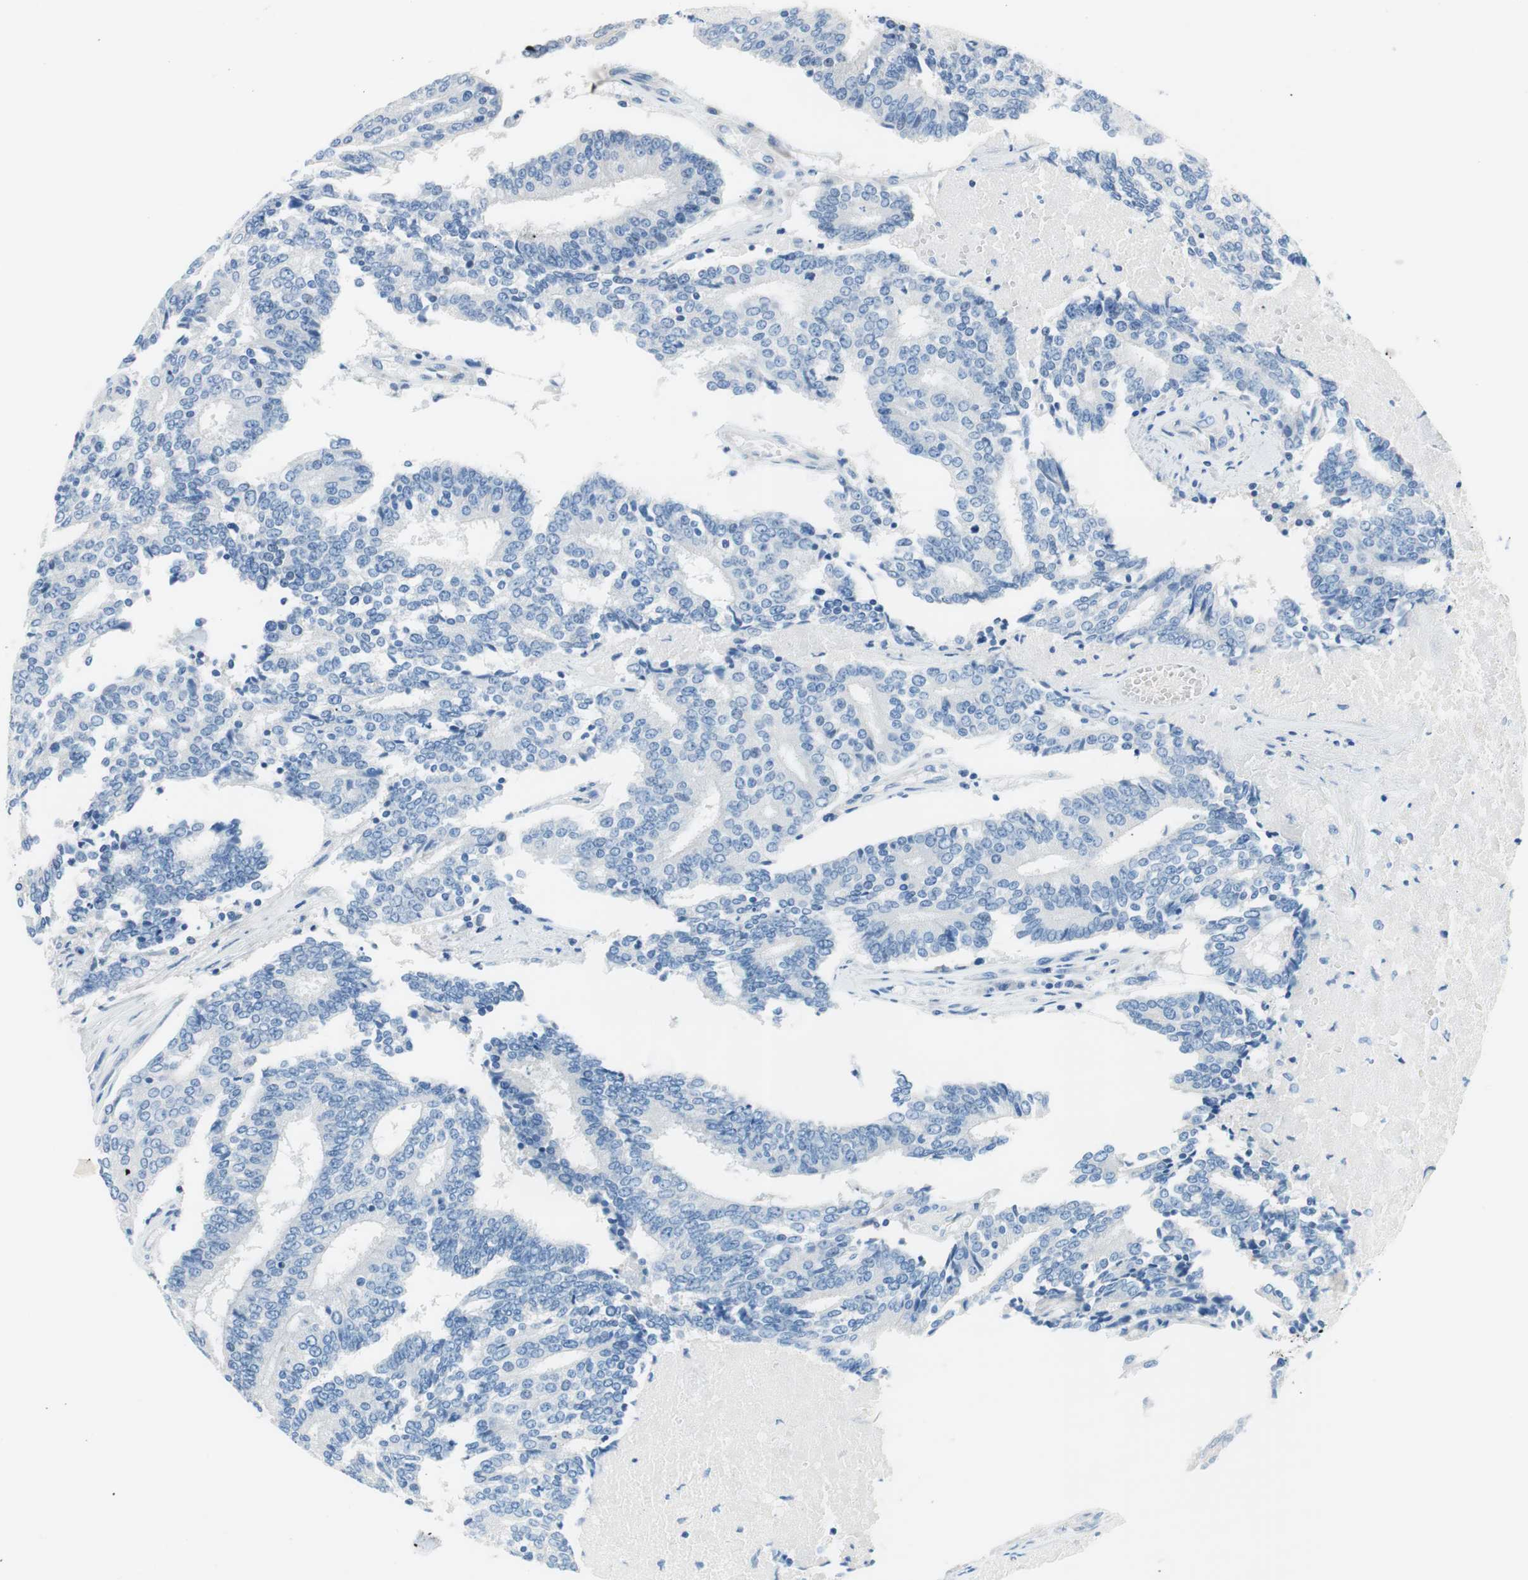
{"staining": {"intensity": "negative", "quantity": "none", "location": "none"}, "tissue": "prostate cancer", "cell_type": "Tumor cells", "image_type": "cancer", "snomed": [{"axis": "morphology", "description": "Adenocarcinoma, High grade"}, {"axis": "topography", "description": "Prostate"}], "caption": "Tumor cells are negative for brown protein staining in high-grade adenocarcinoma (prostate).", "gene": "EVA1A", "patient": {"sex": "male", "age": 55}}